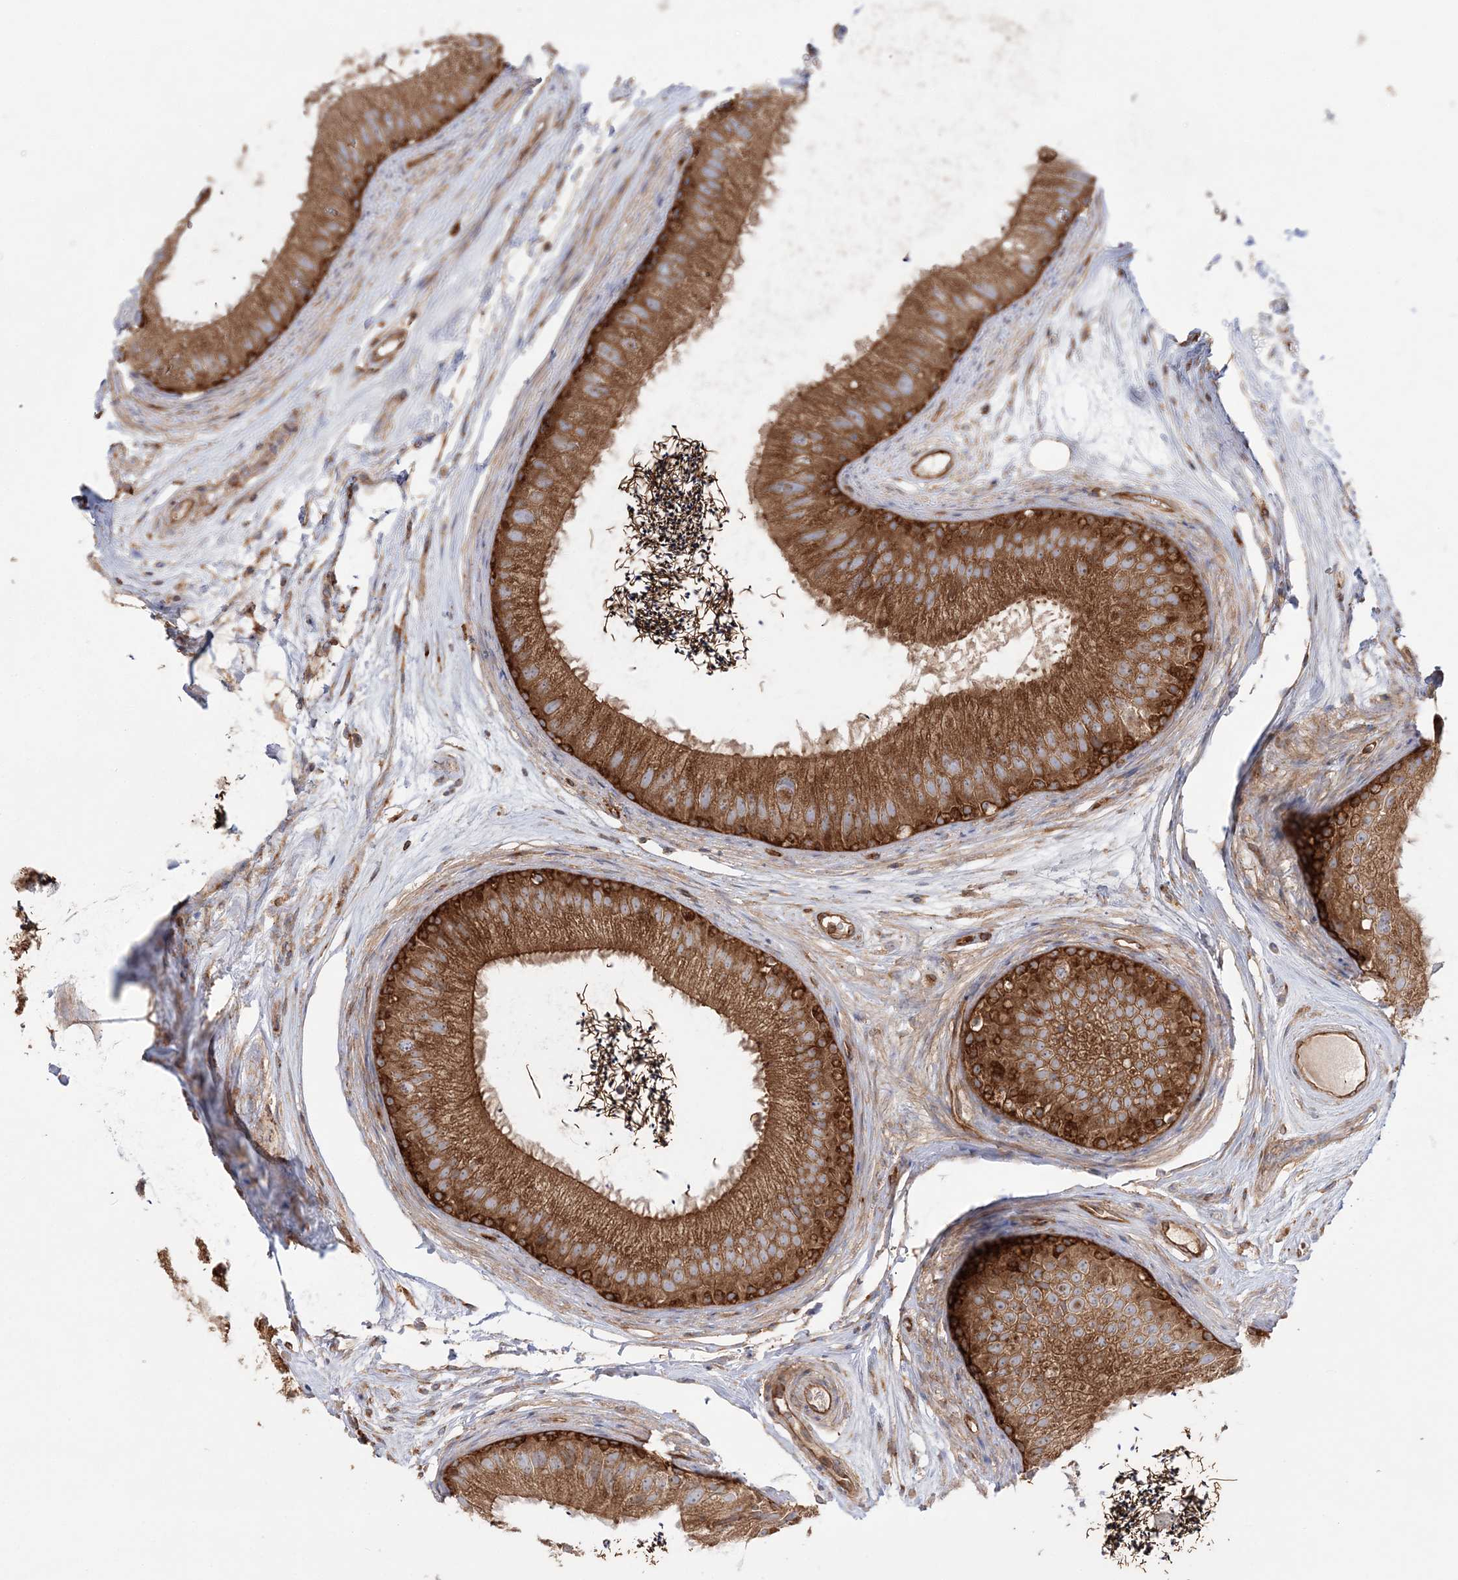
{"staining": {"intensity": "strong", "quantity": ">75%", "location": "cytoplasmic/membranous"}, "tissue": "epididymis", "cell_type": "Glandular cells", "image_type": "normal", "snomed": [{"axis": "morphology", "description": "Normal tissue, NOS"}, {"axis": "topography", "description": "Epididymis"}], "caption": "Brown immunohistochemical staining in normal epididymis shows strong cytoplasmic/membranous staining in about >75% of glandular cells. (DAB (3,3'-diaminobenzidine) IHC, brown staining for protein, blue staining for nuclei).", "gene": "TBC1D5", "patient": {"sex": "male", "age": 77}}